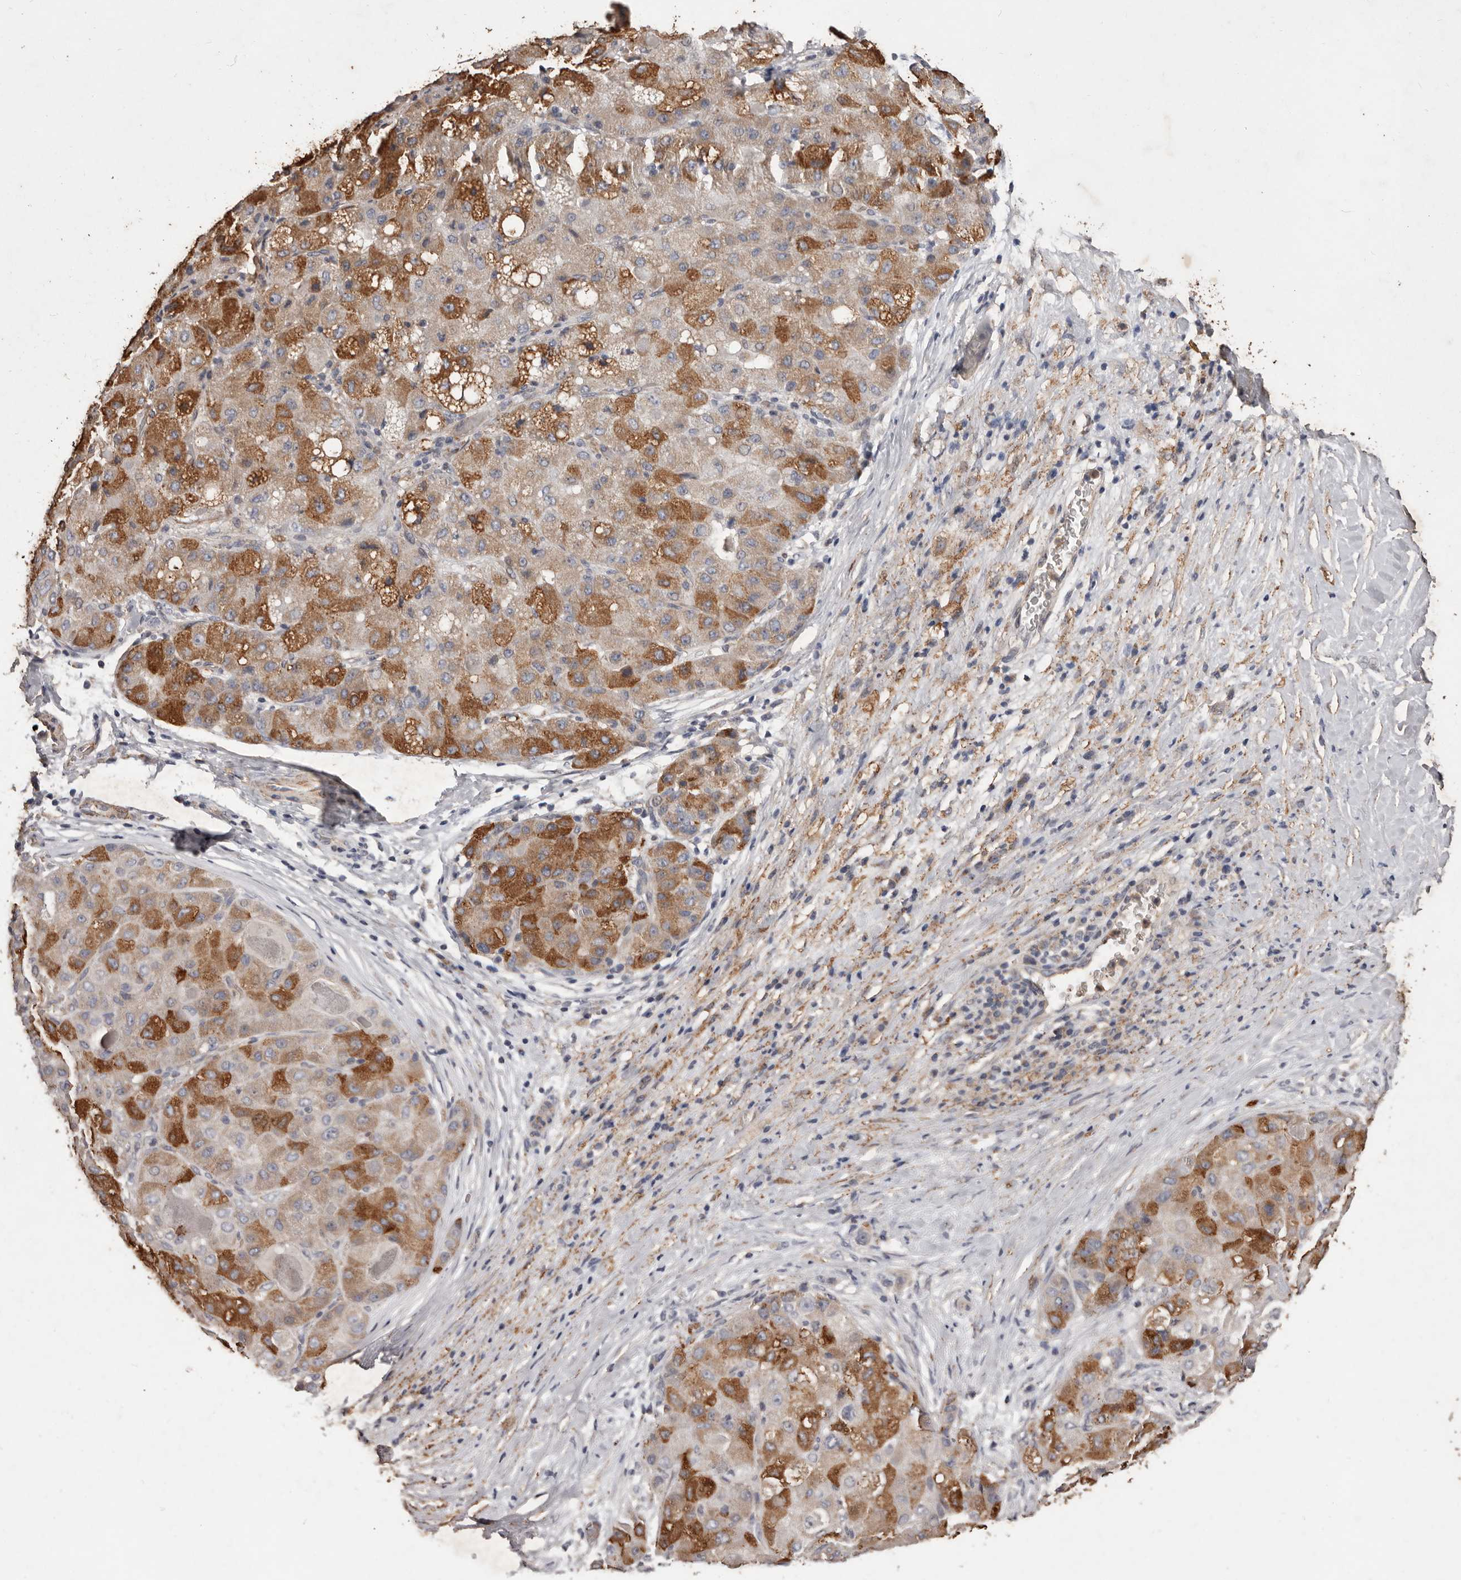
{"staining": {"intensity": "moderate", "quantity": "25%-75%", "location": "cytoplasmic/membranous"}, "tissue": "liver cancer", "cell_type": "Tumor cells", "image_type": "cancer", "snomed": [{"axis": "morphology", "description": "Carcinoma, Hepatocellular, NOS"}, {"axis": "topography", "description": "Liver"}], "caption": "High-power microscopy captured an IHC micrograph of liver cancer, revealing moderate cytoplasmic/membranous positivity in about 25%-75% of tumor cells.", "gene": "CXCL14", "patient": {"sex": "male", "age": 80}}